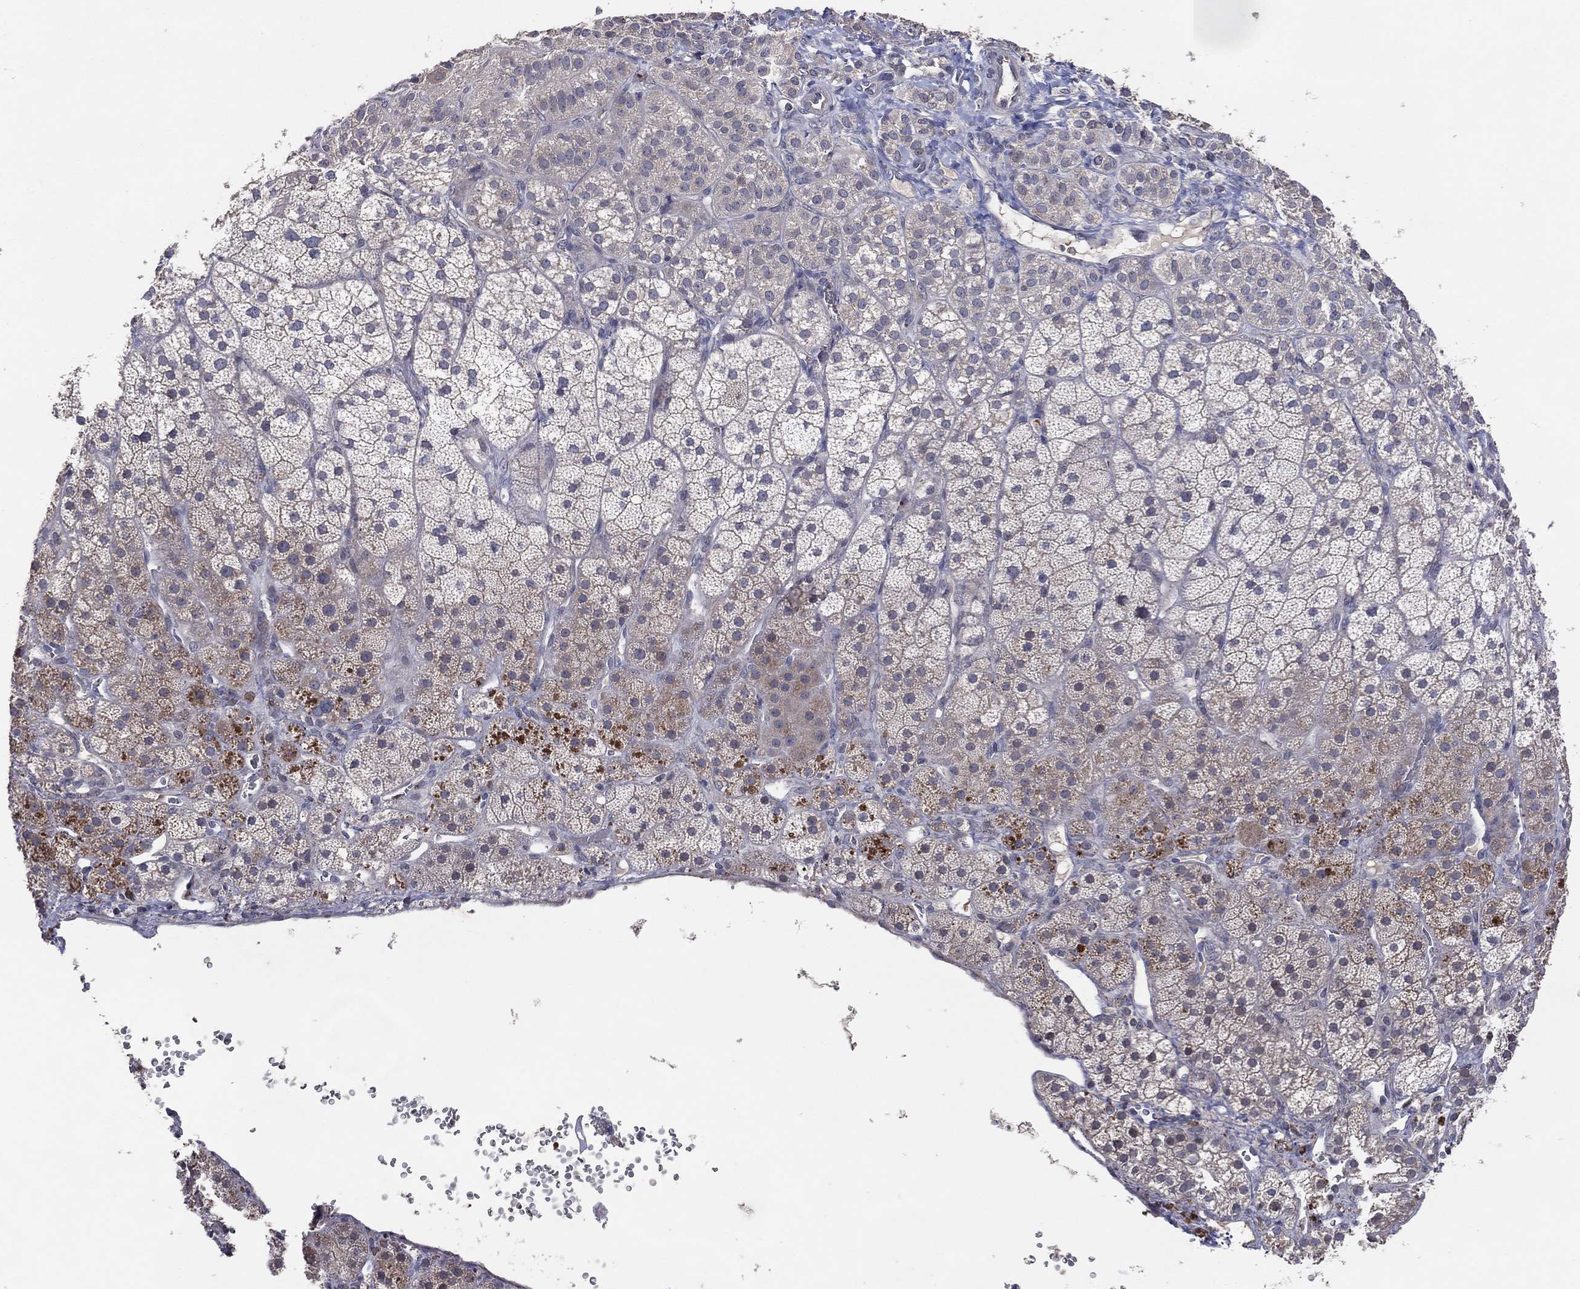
{"staining": {"intensity": "moderate", "quantity": "<25%", "location": "cytoplasmic/membranous"}, "tissue": "adrenal gland", "cell_type": "Glandular cells", "image_type": "normal", "snomed": [{"axis": "morphology", "description": "Normal tissue, NOS"}, {"axis": "topography", "description": "Adrenal gland"}], "caption": "High-magnification brightfield microscopy of benign adrenal gland stained with DAB (3,3'-diaminobenzidine) (brown) and counterstained with hematoxylin (blue). glandular cells exhibit moderate cytoplasmic/membranous positivity is seen in about<25% of cells.", "gene": "DNAH7", "patient": {"sex": "male", "age": 57}}